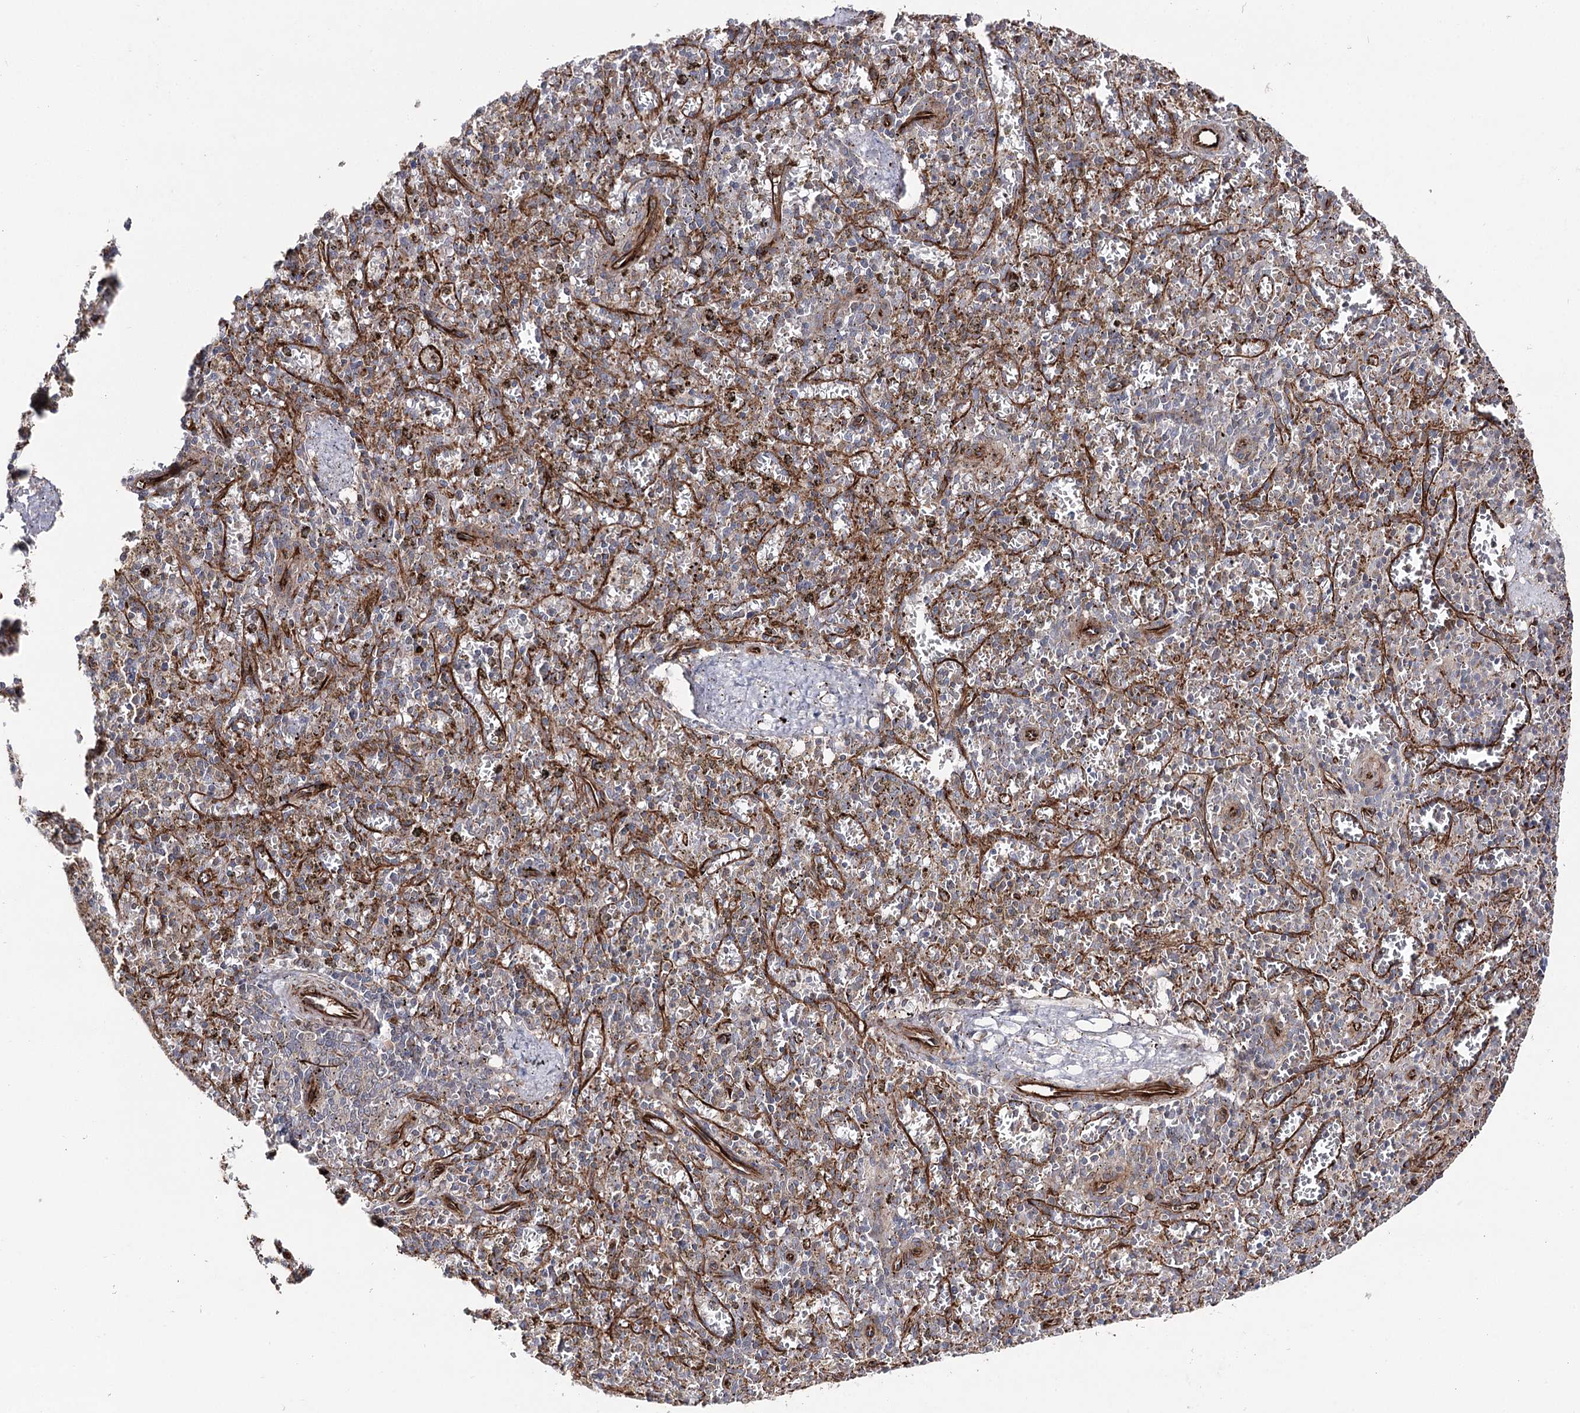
{"staining": {"intensity": "negative", "quantity": "none", "location": "none"}, "tissue": "spleen", "cell_type": "Cells in red pulp", "image_type": "normal", "snomed": [{"axis": "morphology", "description": "Normal tissue, NOS"}, {"axis": "topography", "description": "Spleen"}], "caption": "Cells in red pulp show no significant staining in unremarkable spleen. (DAB (3,3'-diaminobenzidine) immunohistochemistry visualized using brightfield microscopy, high magnification).", "gene": "MIB1", "patient": {"sex": "male", "age": 72}}